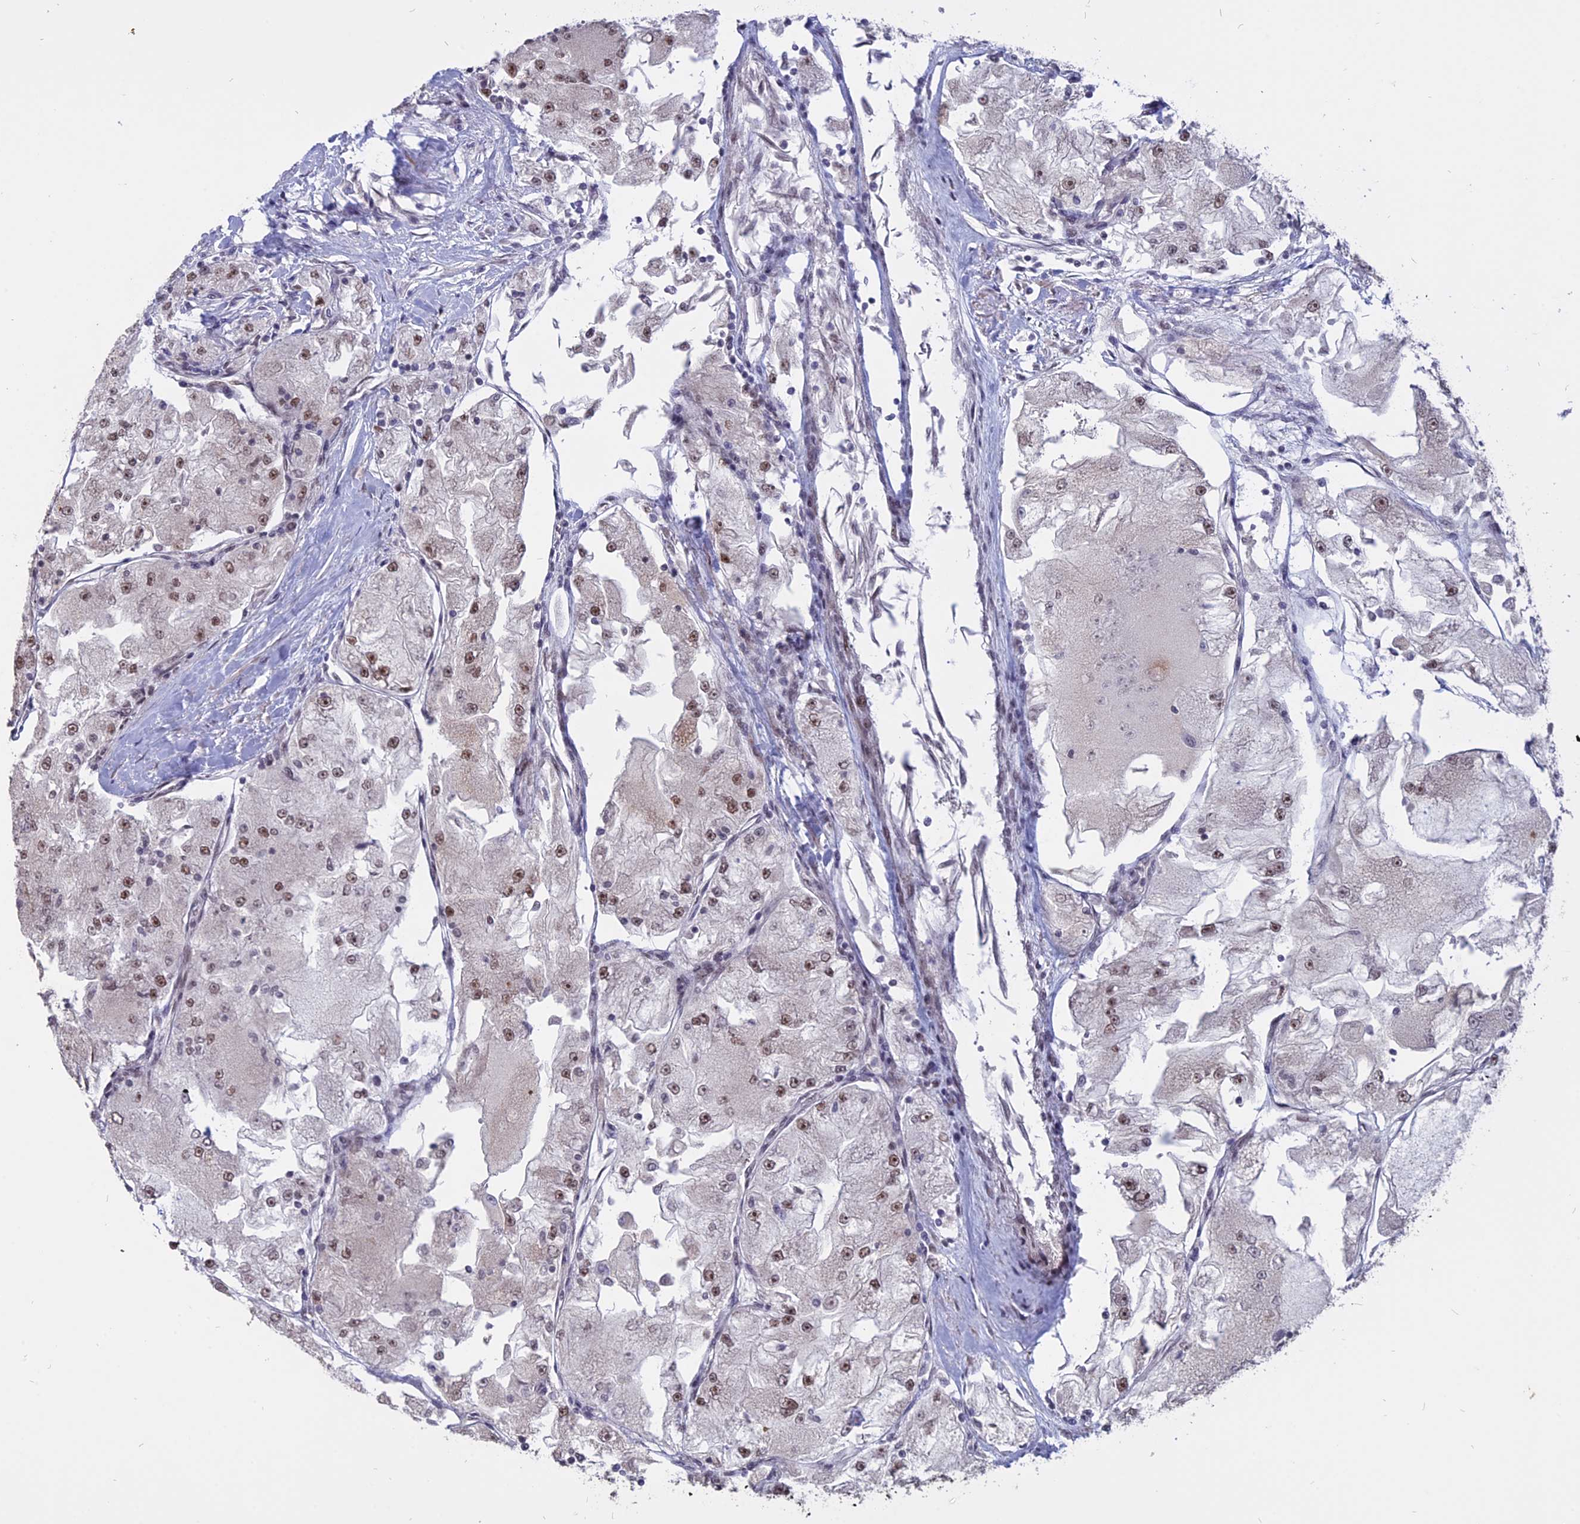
{"staining": {"intensity": "moderate", "quantity": ">75%", "location": "nuclear"}, "tissue": "renal cancer", "cell_type": "Tumor cells", "image_type": "cancer", "snomed": [{"axis": "morphology", "description": "Adenocarcinoma, NOS"}, {"axis": "topography", "description": "Kidney"}], "caption": "Renal cancer stained with DAB (3,3'-diaminobenzidine) IHC displays medium levels of moderate nuclear positivity in approximately >75% of tumor cells.", "gene": "TMEM263", "patient": {"sex": "female", "age": 72}}